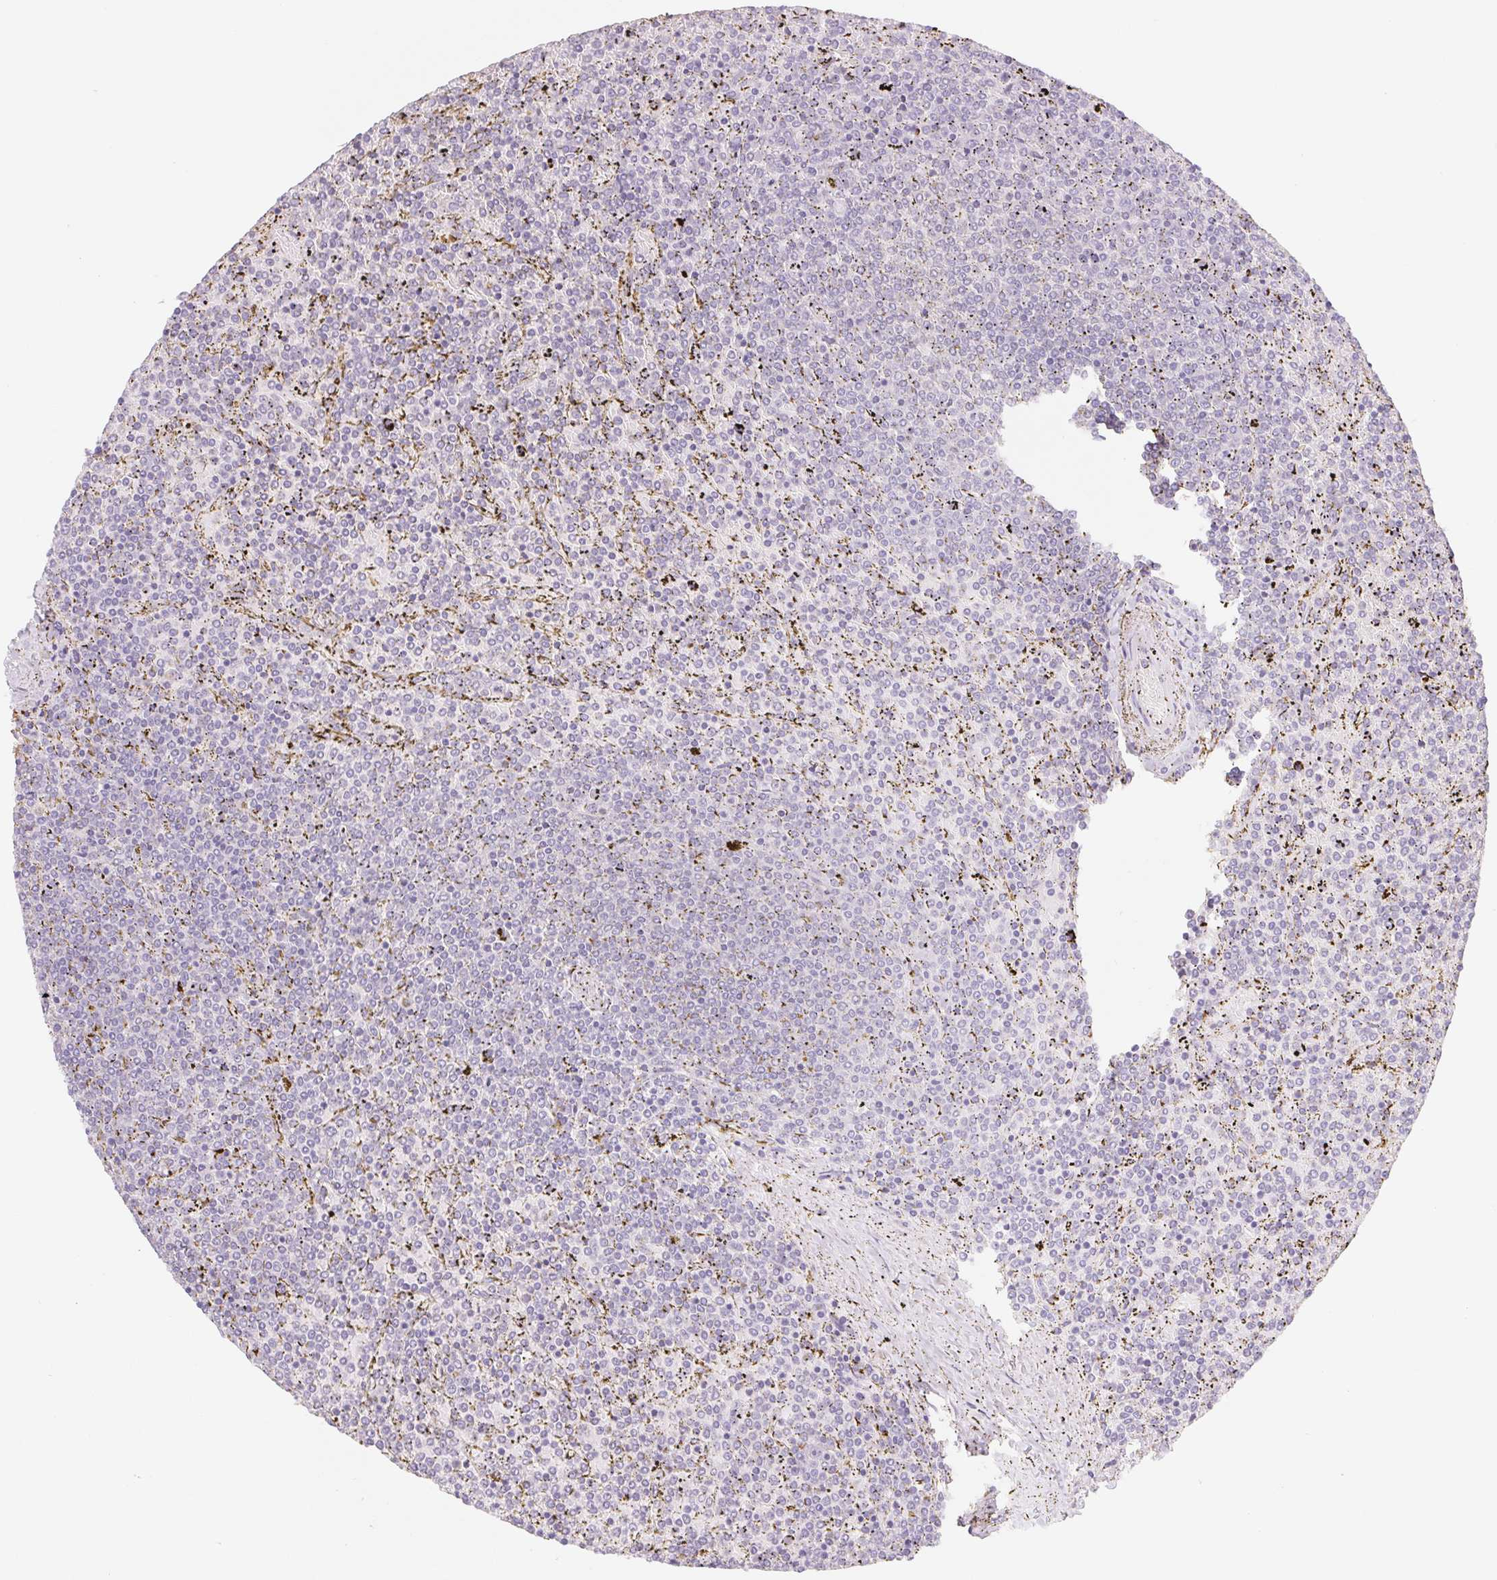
{"staining": {"intensity": "negative", "quantity": "none", "location": "none"}, "tissue": "lymphoma", "cell_type": "Tumor cells", "image_type": "cancer", "snomed": [{"axis": "morphology", "description": "Malignant lymphoma, non-Hodgkin's type, Low grade"}, {"axis": "topography", "description": "Spleen"}], "caption": "High magnification brightfield microscopy of lymphoma stained with DAB (3,3'-diaminobenzidine) (brown) and counterstained with hematoxylin (blue): tumor cells show no significant positivity.", "gene": "PNMA8B", "patient": {"sex": "female", "age": 77}}